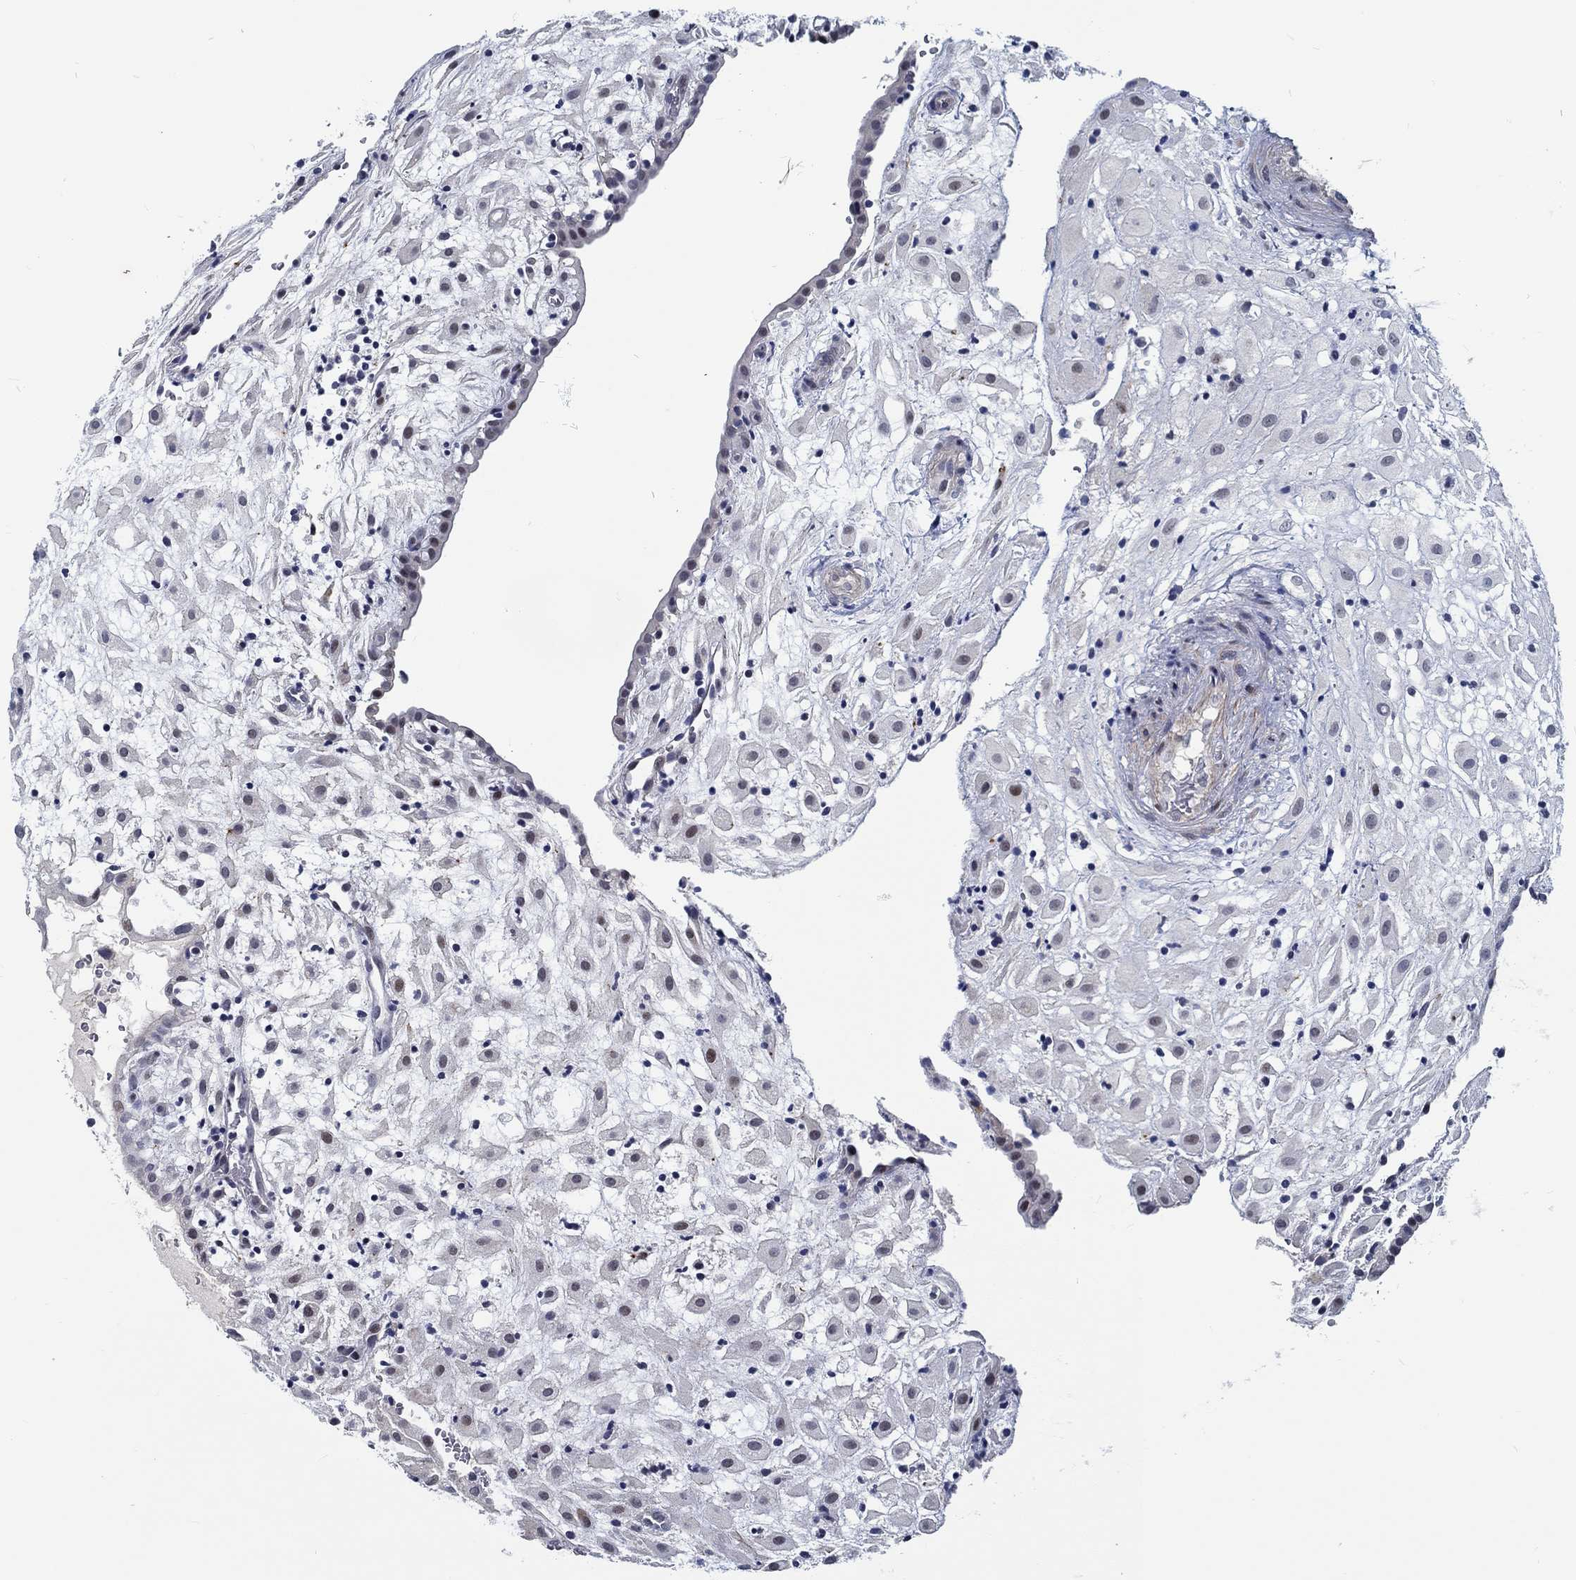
{"staining": {"intensity": "negative", "quantity": "none", "location": "none"}, "tissue": "placenta", "cell_type": "Decidual cells", "image_type": "normal", "snomed": [{"axis": "morphology", "description": "Normal tissue, NOS"}, {"axis": "topography", "description": "Placenta"}], "caption": "DAB immunohistochemical staining of unremarkable placenta reveals no significant positivity in decidual cells.", "gene": "MYBPC1", "patient": {"sex": "female", "age": 24}}